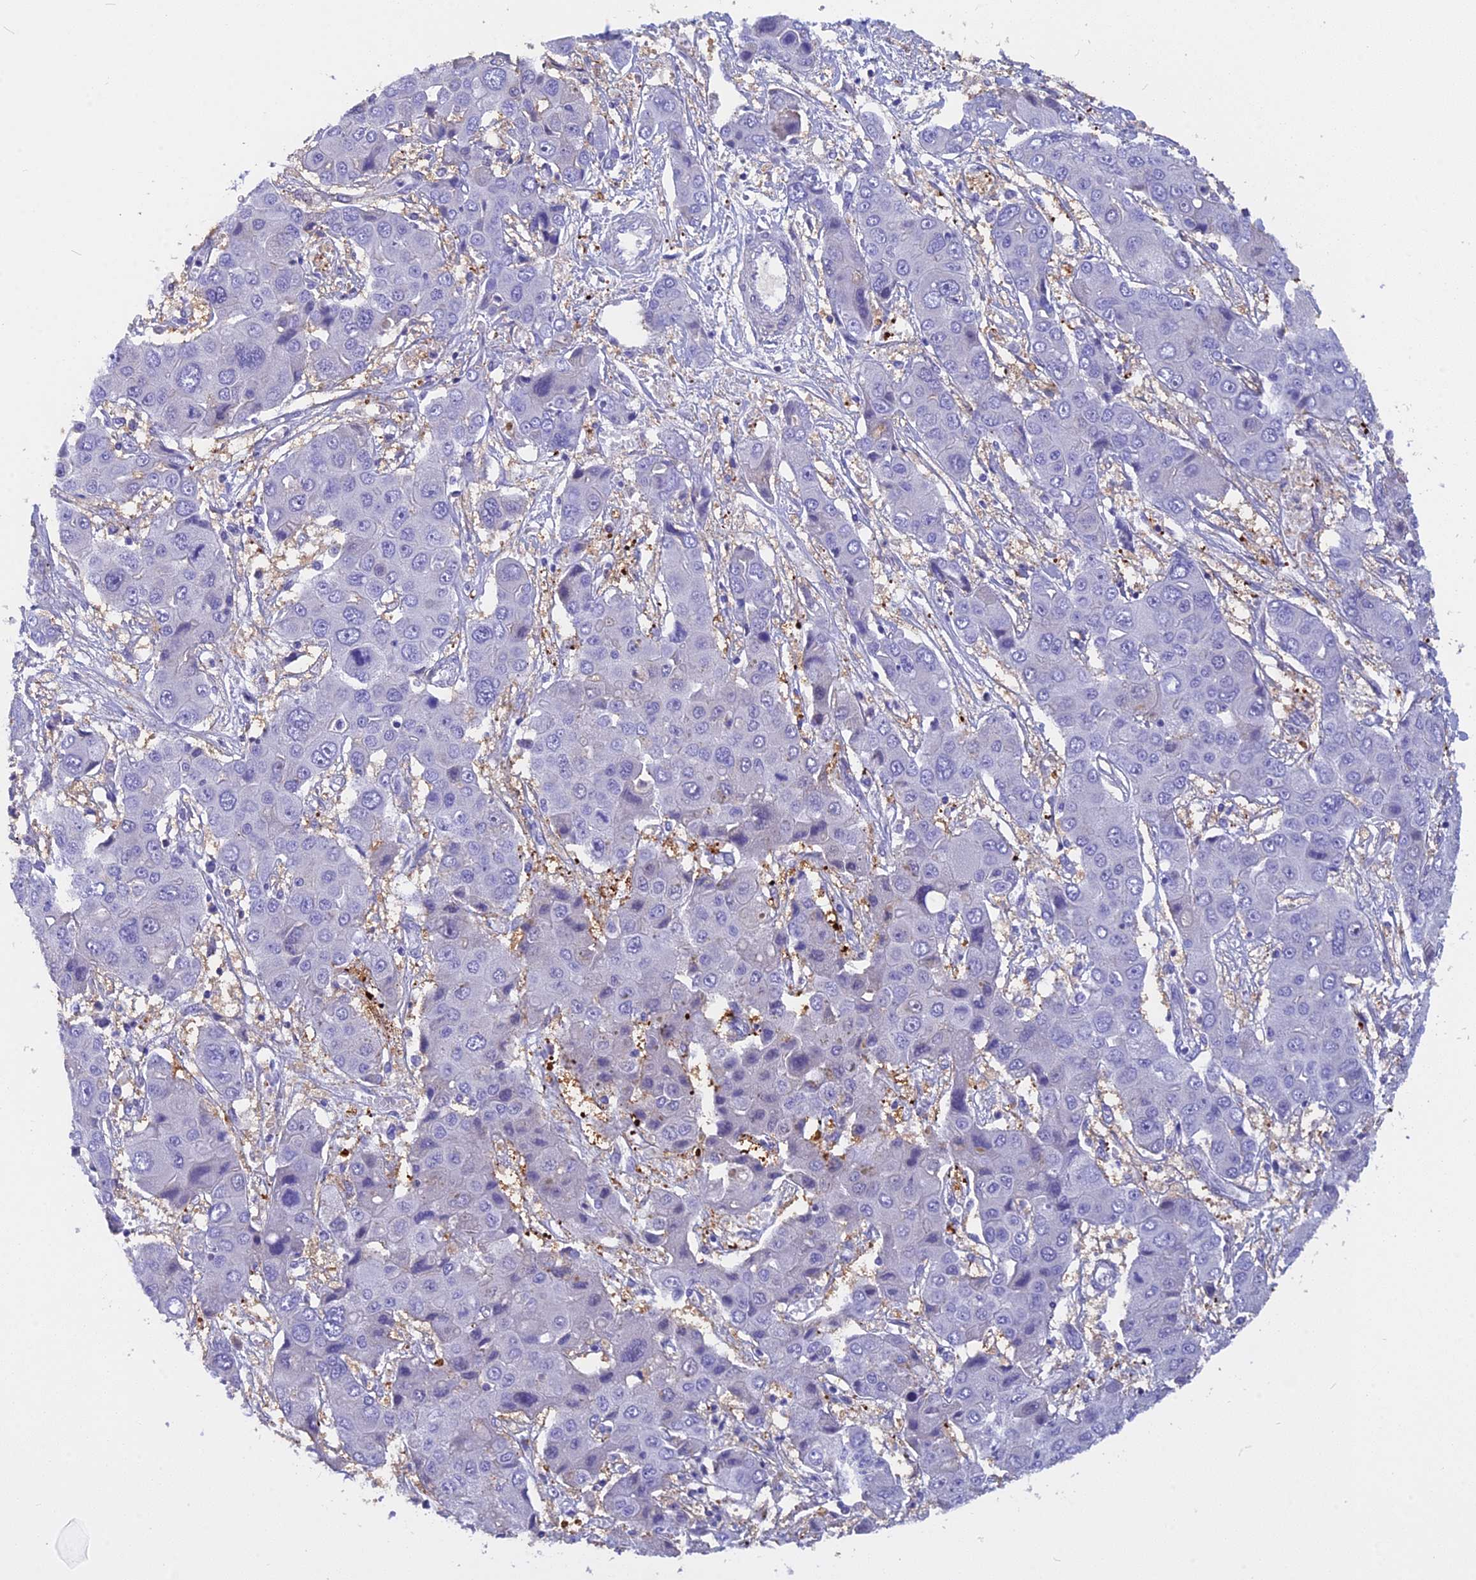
{"staining": {"intensity": "negative", "quantity": "none", "location": "none"}, "tissue": "liver cancer", "cell_type": "Tumor cells", "image_type": "cancer", "snomed": [{"axis": "morphology", "description": "Cholangiocarcinoma"}, {"axis": "topography", "description": "Liver"}], "caption": "Human liver cancer (cholangiocarcinoma) stained for a protein using immunohistochemistry shows no staining in tumor cells.", "gene": "NKPD1", "patient": {"sex": "male", "age": 67}}